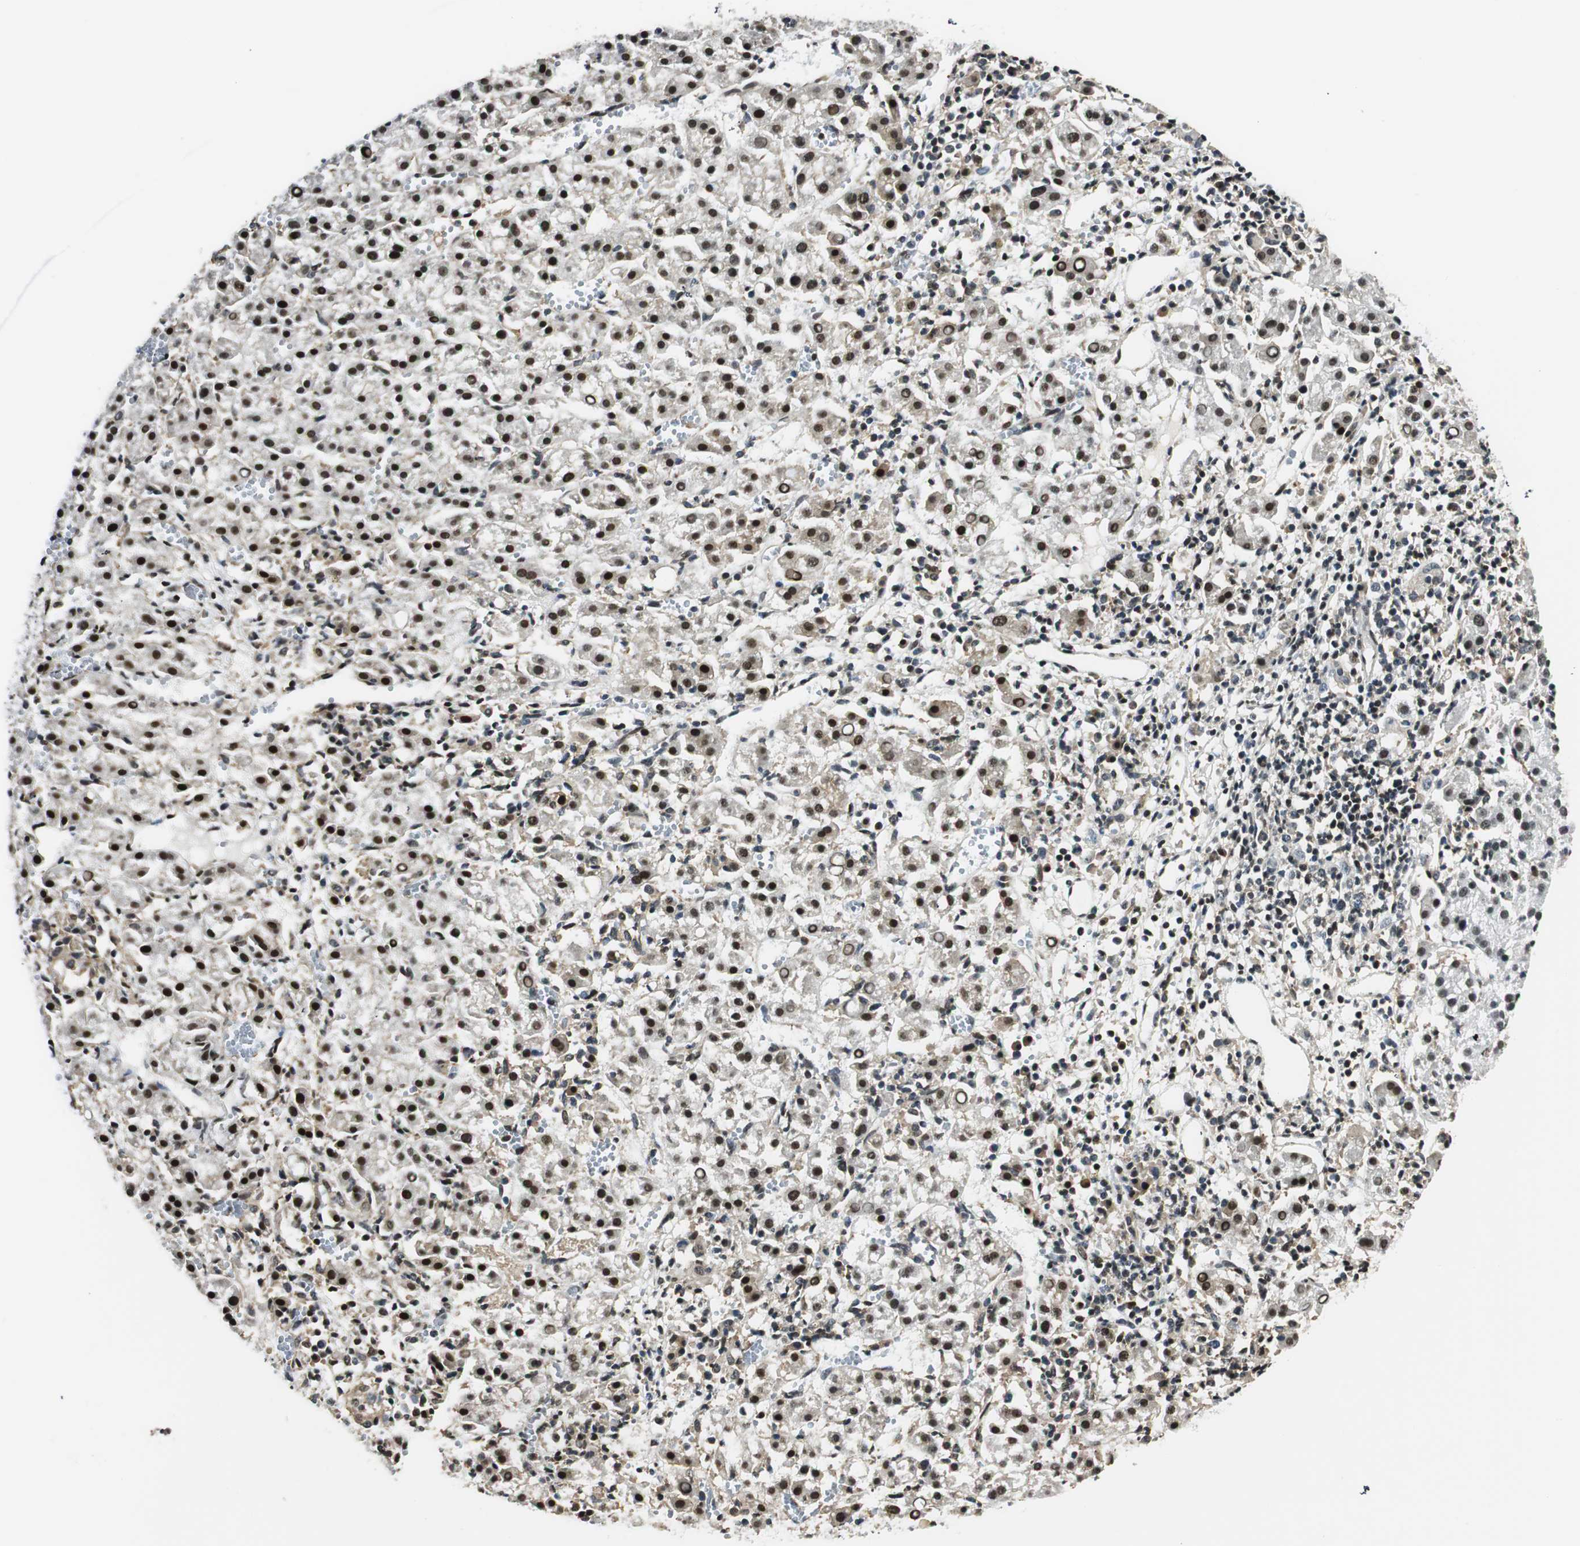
{"staining": {"intensity": "moderate", "quantity": ">75%", "location": "nuclear"}, "tissue": "liver cancer", "cell_type": "Tumor cells", "image_type": "cancer", "snomed": [{"axis": "morphology", "description": "Carcinoma, Hepatocellular, NOS"}, {"axis": "topography", "description": "Liver"}], "caption": "Protein staining of liver cancer (hepatocellular carcinoma) tissue reveals moderate nuclear expression in approximately >75% of tumor cells. The staining was performed using DAB (3,3'-diaminobenzidine), with brown indicating positive protein expression. Nuclei are stained blue with hematoxylin.", "gene": "RING1", "patient": {"sex": "female", "age": 58}}